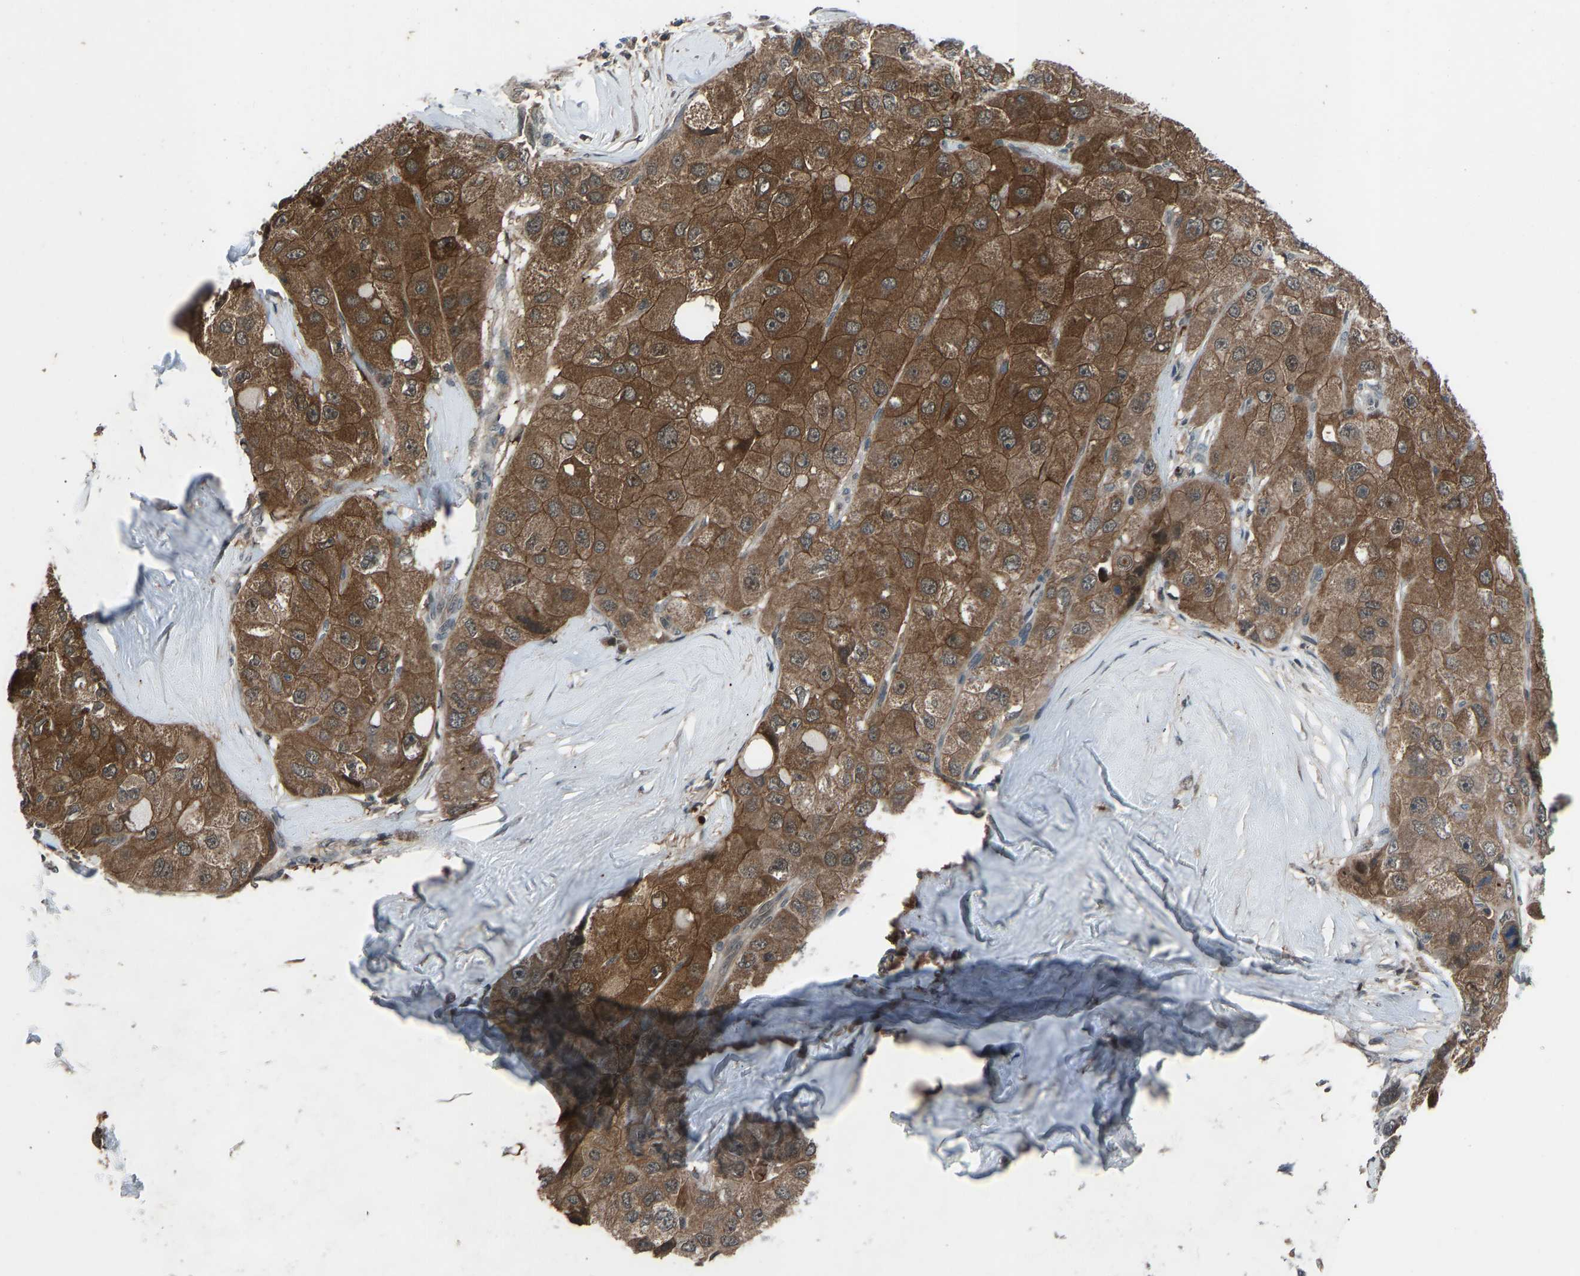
{"staining": {"intensity": "moderate", "quantity": ">75%", "location": "cytoplasmic/membranous"}, "tissue": "liver cancer", "cell_type": "Tumor cells", "image_type": "cancer", "snomed": [{"axis": "morphology", "description": "Carcinoma, Hepatocellular, NOS"}, {"axis": "topography", "description": "Liver"}], "caption": "Protein staining by IHC demonstrates moderate cytoplasmic/membranous positivity in about >75% of tumor cells in liver hepatocellular carcinoma.", "gene": "SLC43A1", "patient": {"sex": "male", "age": 80}}